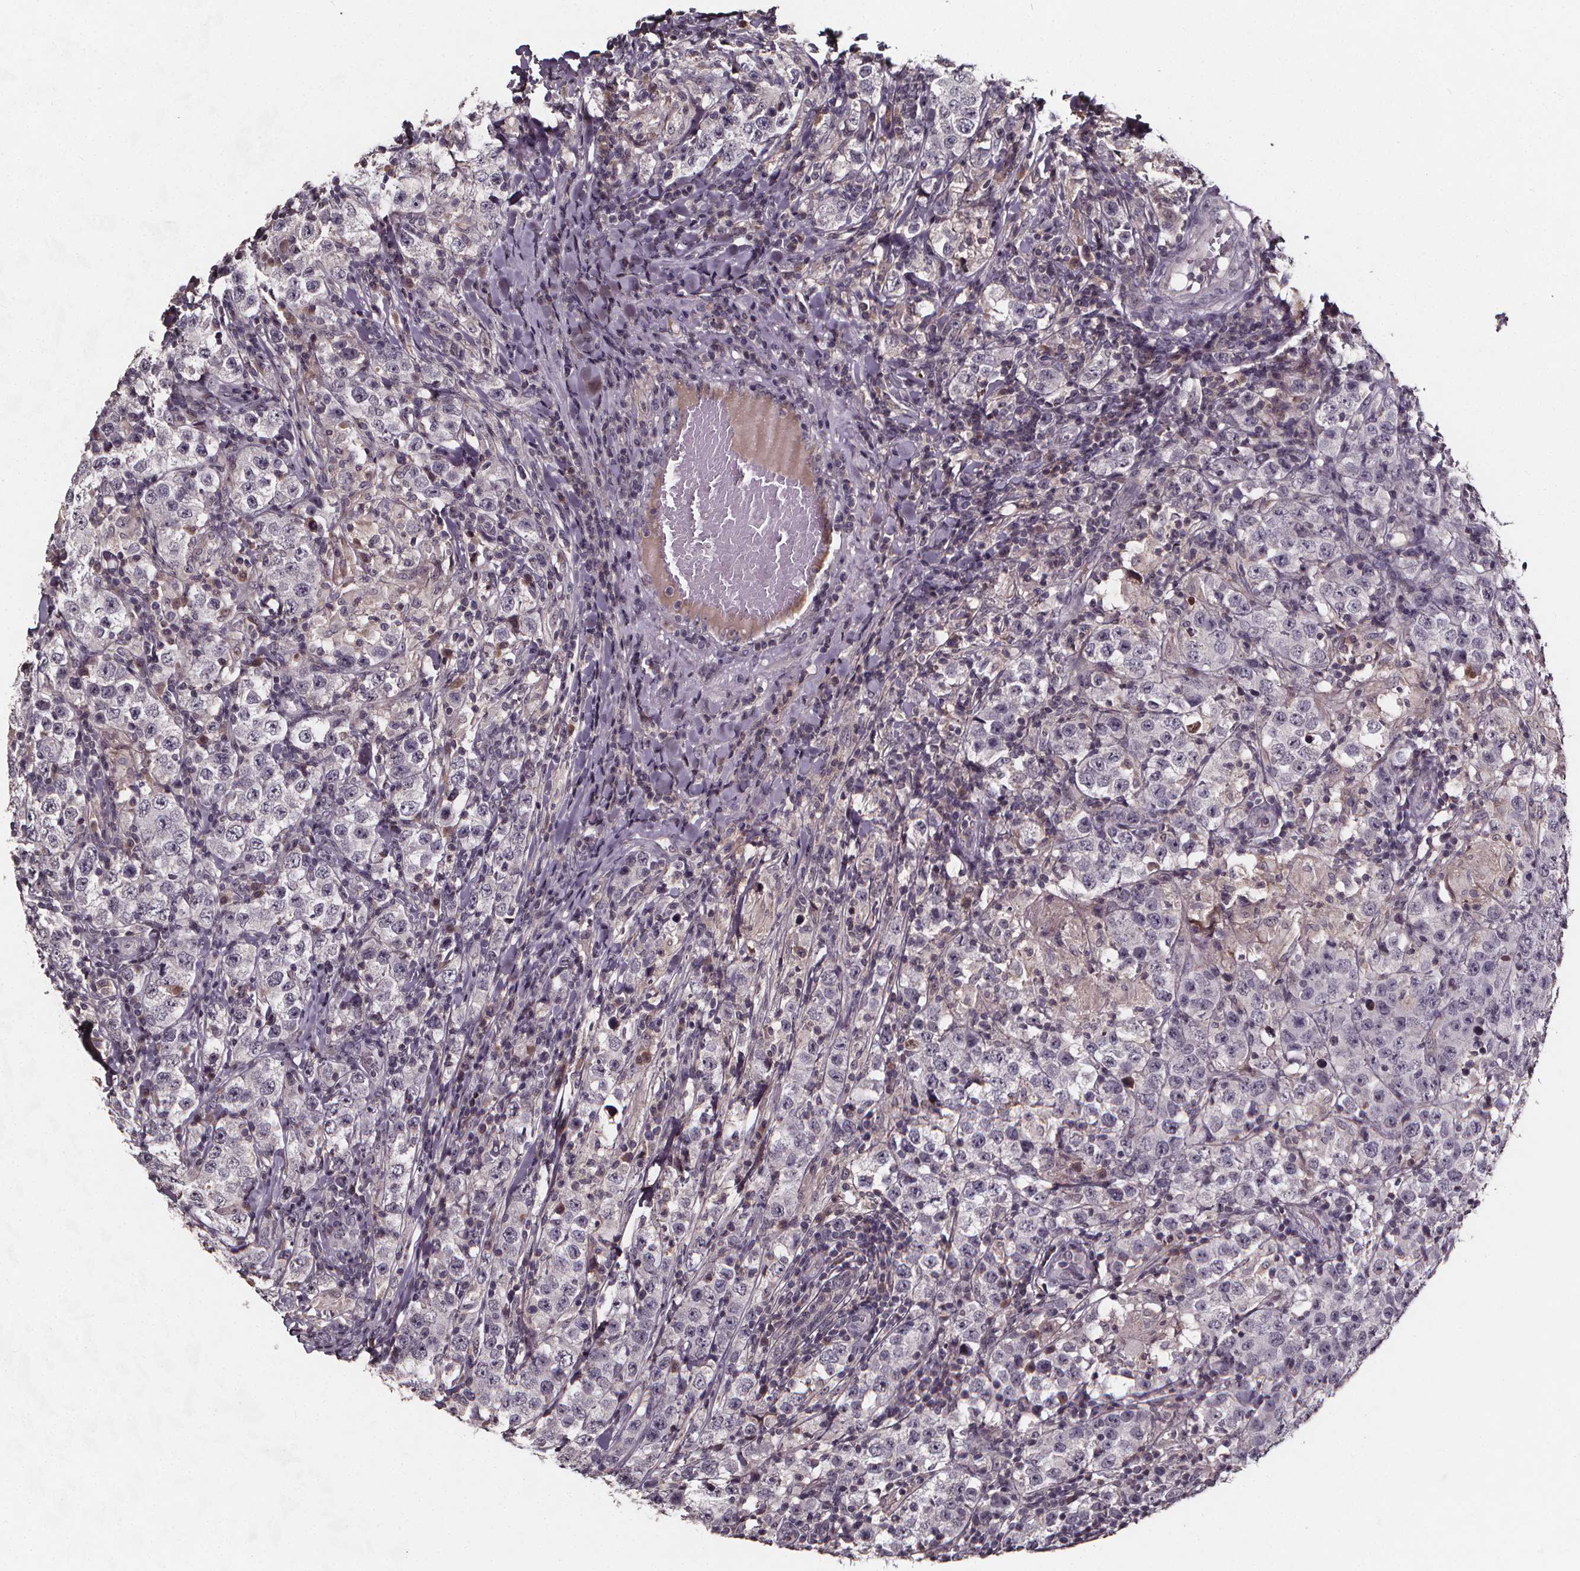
{"staining": {"intensity": "negative", "quantity": "none", "location": "none"}, "tissue": "testis cancer", "cell_type": "Tumor cells", "image_type": "cancer", "snomed": [{"axis": "morphology", "description": "Seminoma, NOS"}, {"axis": "morphology", "description": "Carcinoma, Embryonal, NOS"}, {"axis": "topography", "description": "Testis"}], "caption": "Immunohistochemical staining of testis seminoma demonstrates no significant expression in tumor cells.", "gene": "SPAG8", "patient": {"sex": "male", "age": 41}}